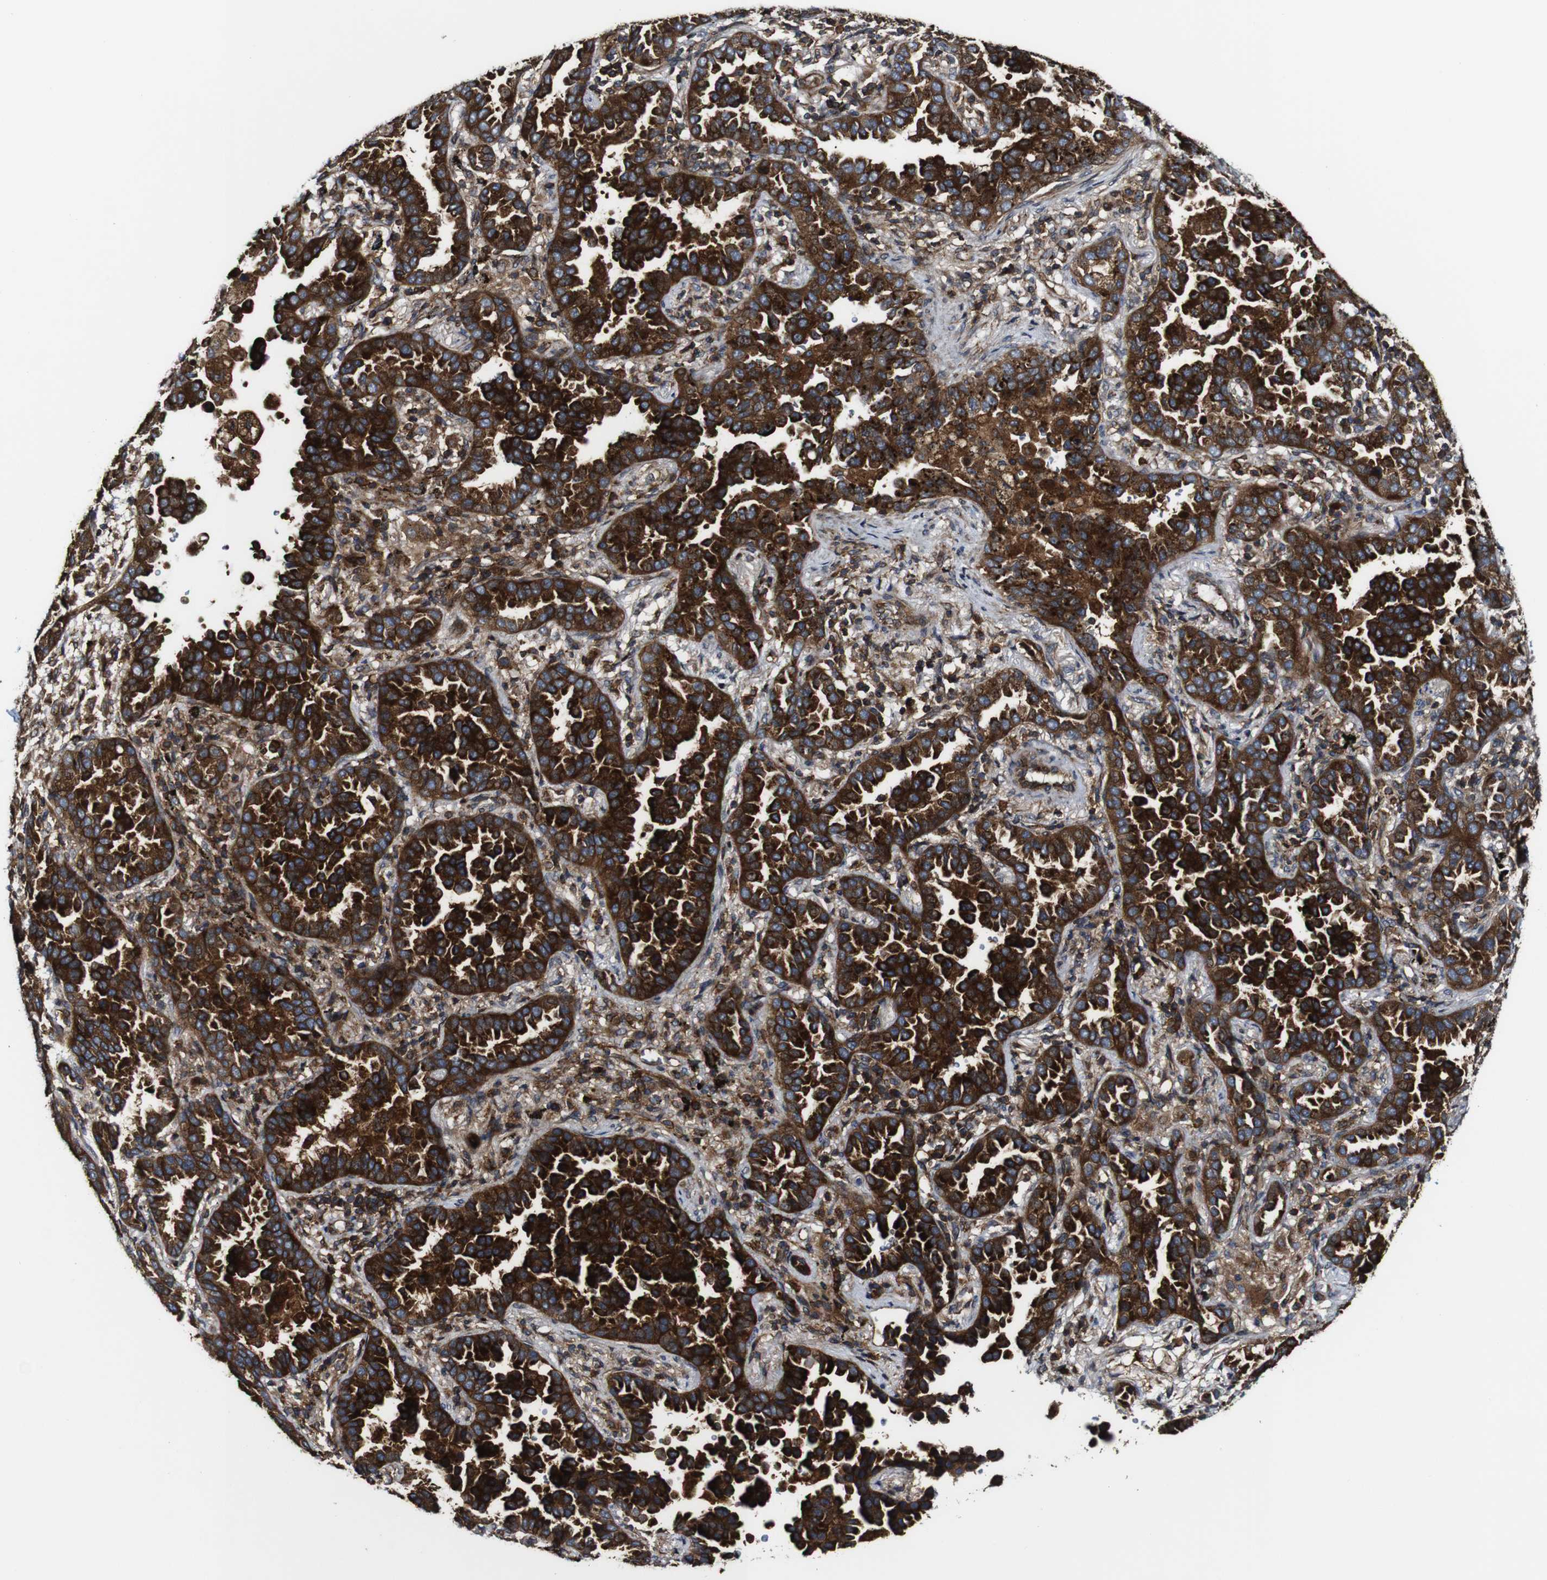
{"staining": {"intensity": "strong", "quantity": ">75%", "location": "cytoplasmic/membranous"}, "tissue": "lung cancer", "cell_type": "Tumor cells", "image_type": "cancer", "snomed": [{"axis": "morphology", "description": "Normal tissue, NOS"}, {"axis": "morphology", "description": "Adenocarcinoma, NOS"}, {"axis": "topography", "description": "Lung"}], "caption": "Human lung cancer stained with a protein marker demonstrates strong staining in tumor cells.", "gene": "TNIK", "patient": {"sex": "male", "age": 59}}